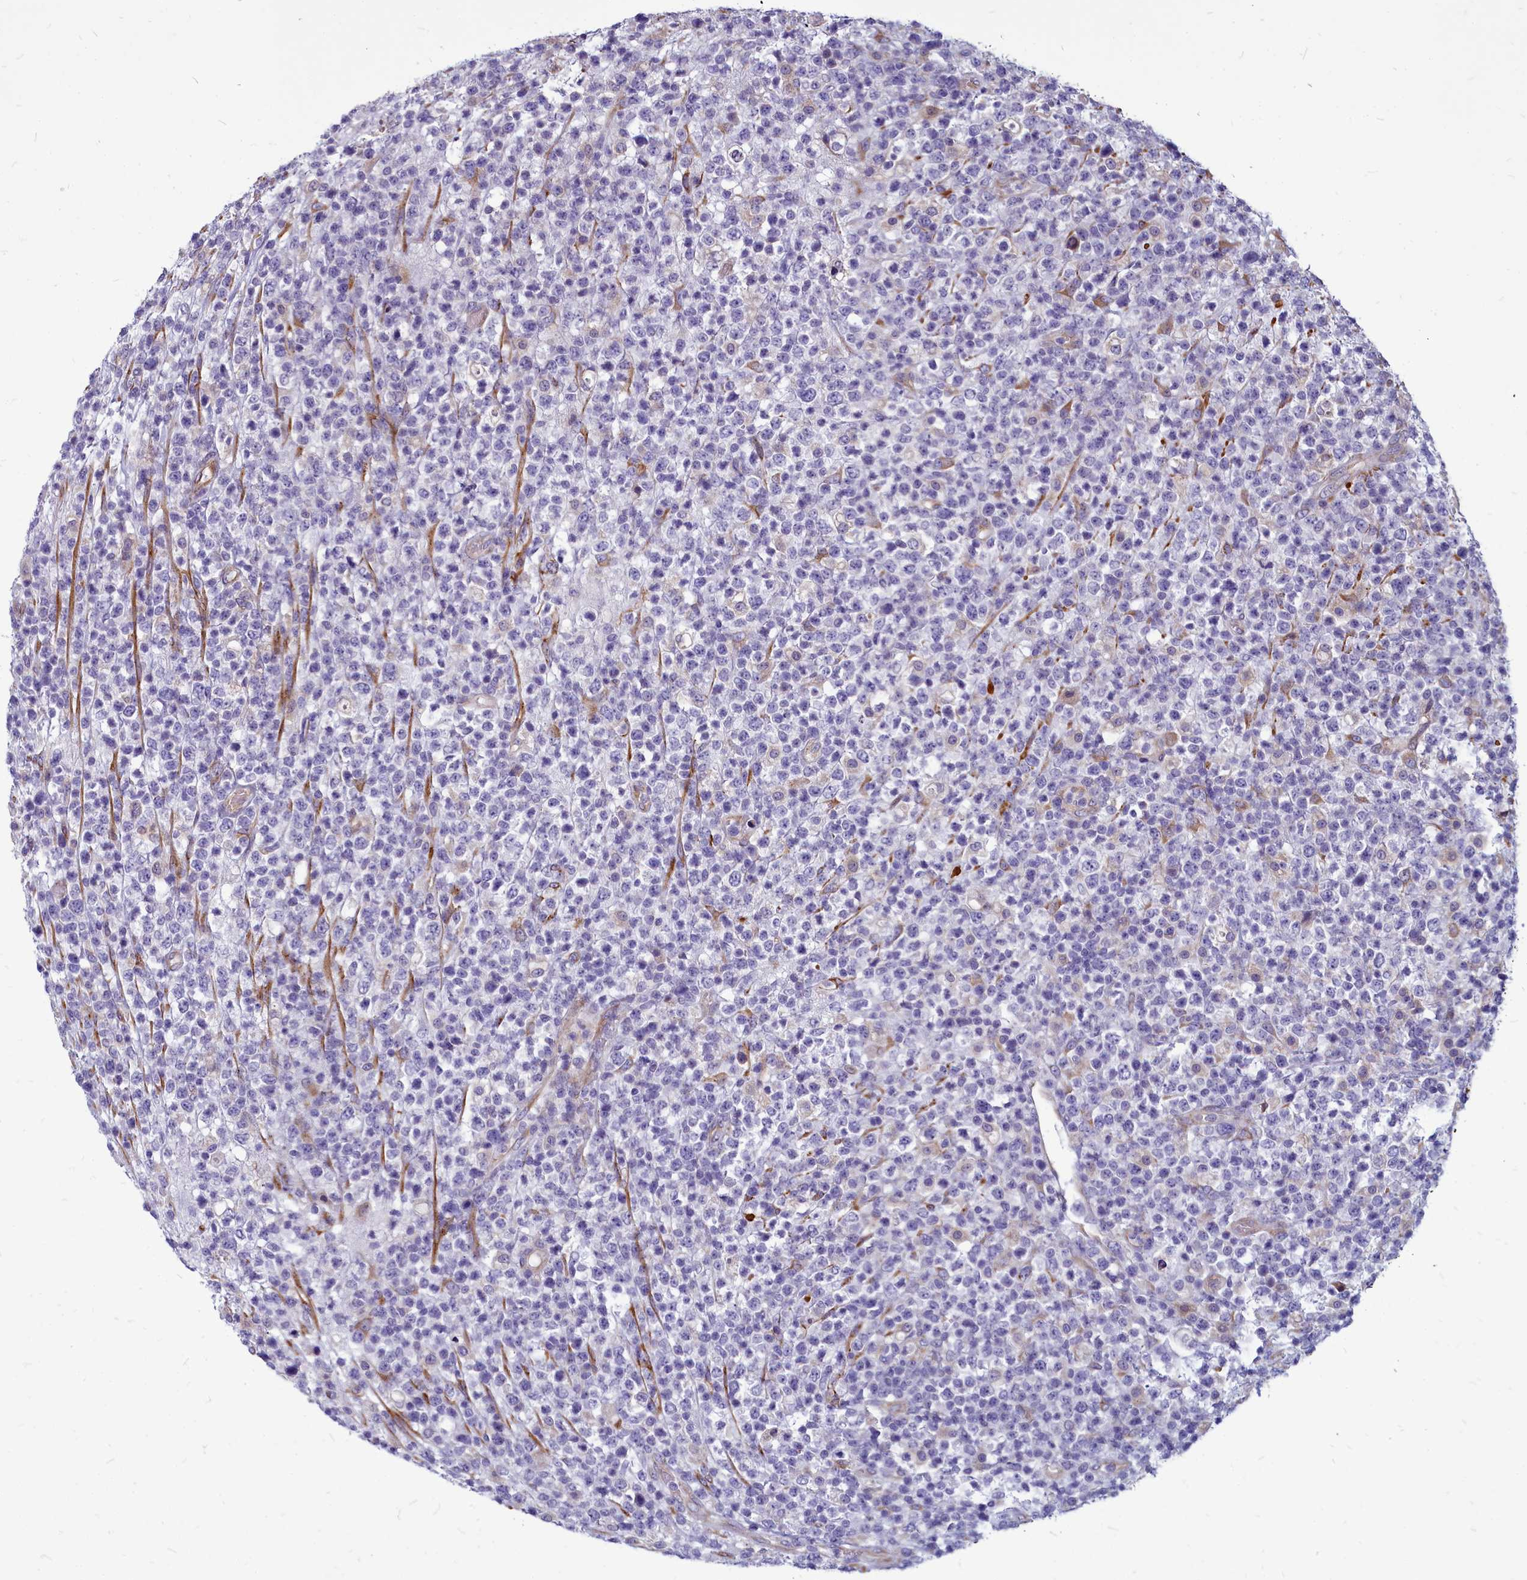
{"staining": {"intensity": "negative", "quantity": "none", "location": "none"}, "tissue": "lymphoma", "cell_type": "Tumor cells", "image_type": "cancer", "snomed": [{"axis": "morphology", "description": "Malignant lymphoma, non-Hodgkin's type, High grade"}, {"axis": "topography", "description": "Colon"}], "caption": "High power microscopy histopathology image of an immunohistochemistry (IHC) photomicrograph of high-grade malignant lymphoma, non-Hodgkin's type, revealing no significant expression in tumor cells.", "gene": "SMPD4", "patient": {"sex": "female", "age": 53}}